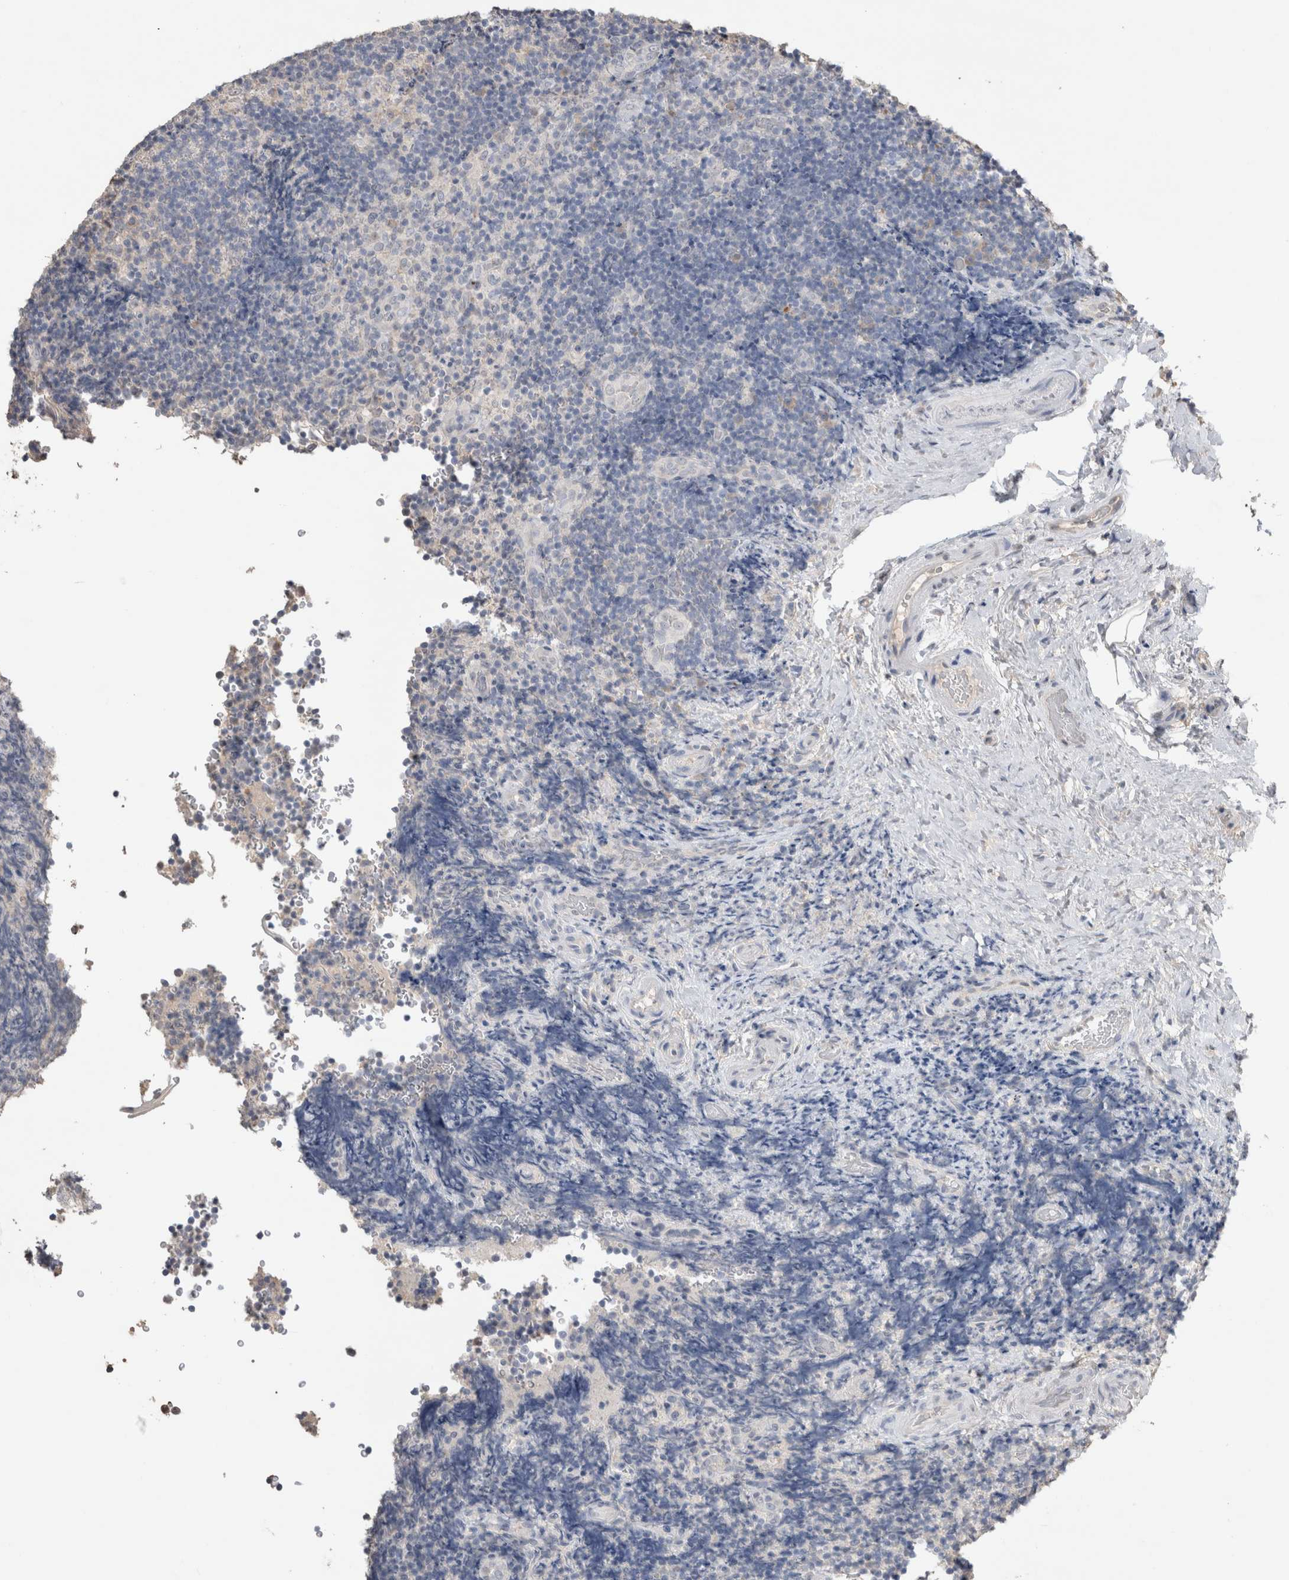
{"staining": {"intensity": "negative", "quantity": "none", "location": "none"}, "tissue": "lymphoma", "cell_type": "Tumor cells", "image_type": "cancer", "snomed": [{"axis": "morphology", "description": "Malignant lymphoma, non-Hodgkin's type, High grade"}, {"axis": "topography", "description": "Tonsil"}], "caption": "Immunohistochemical staining of high-grade malignant lymphoma, non-Hodgkin's type exhibits no significant positivity in tumor cells.", "gene": "NAALADL2", "patient": {"sex": "female", "age": 36}}